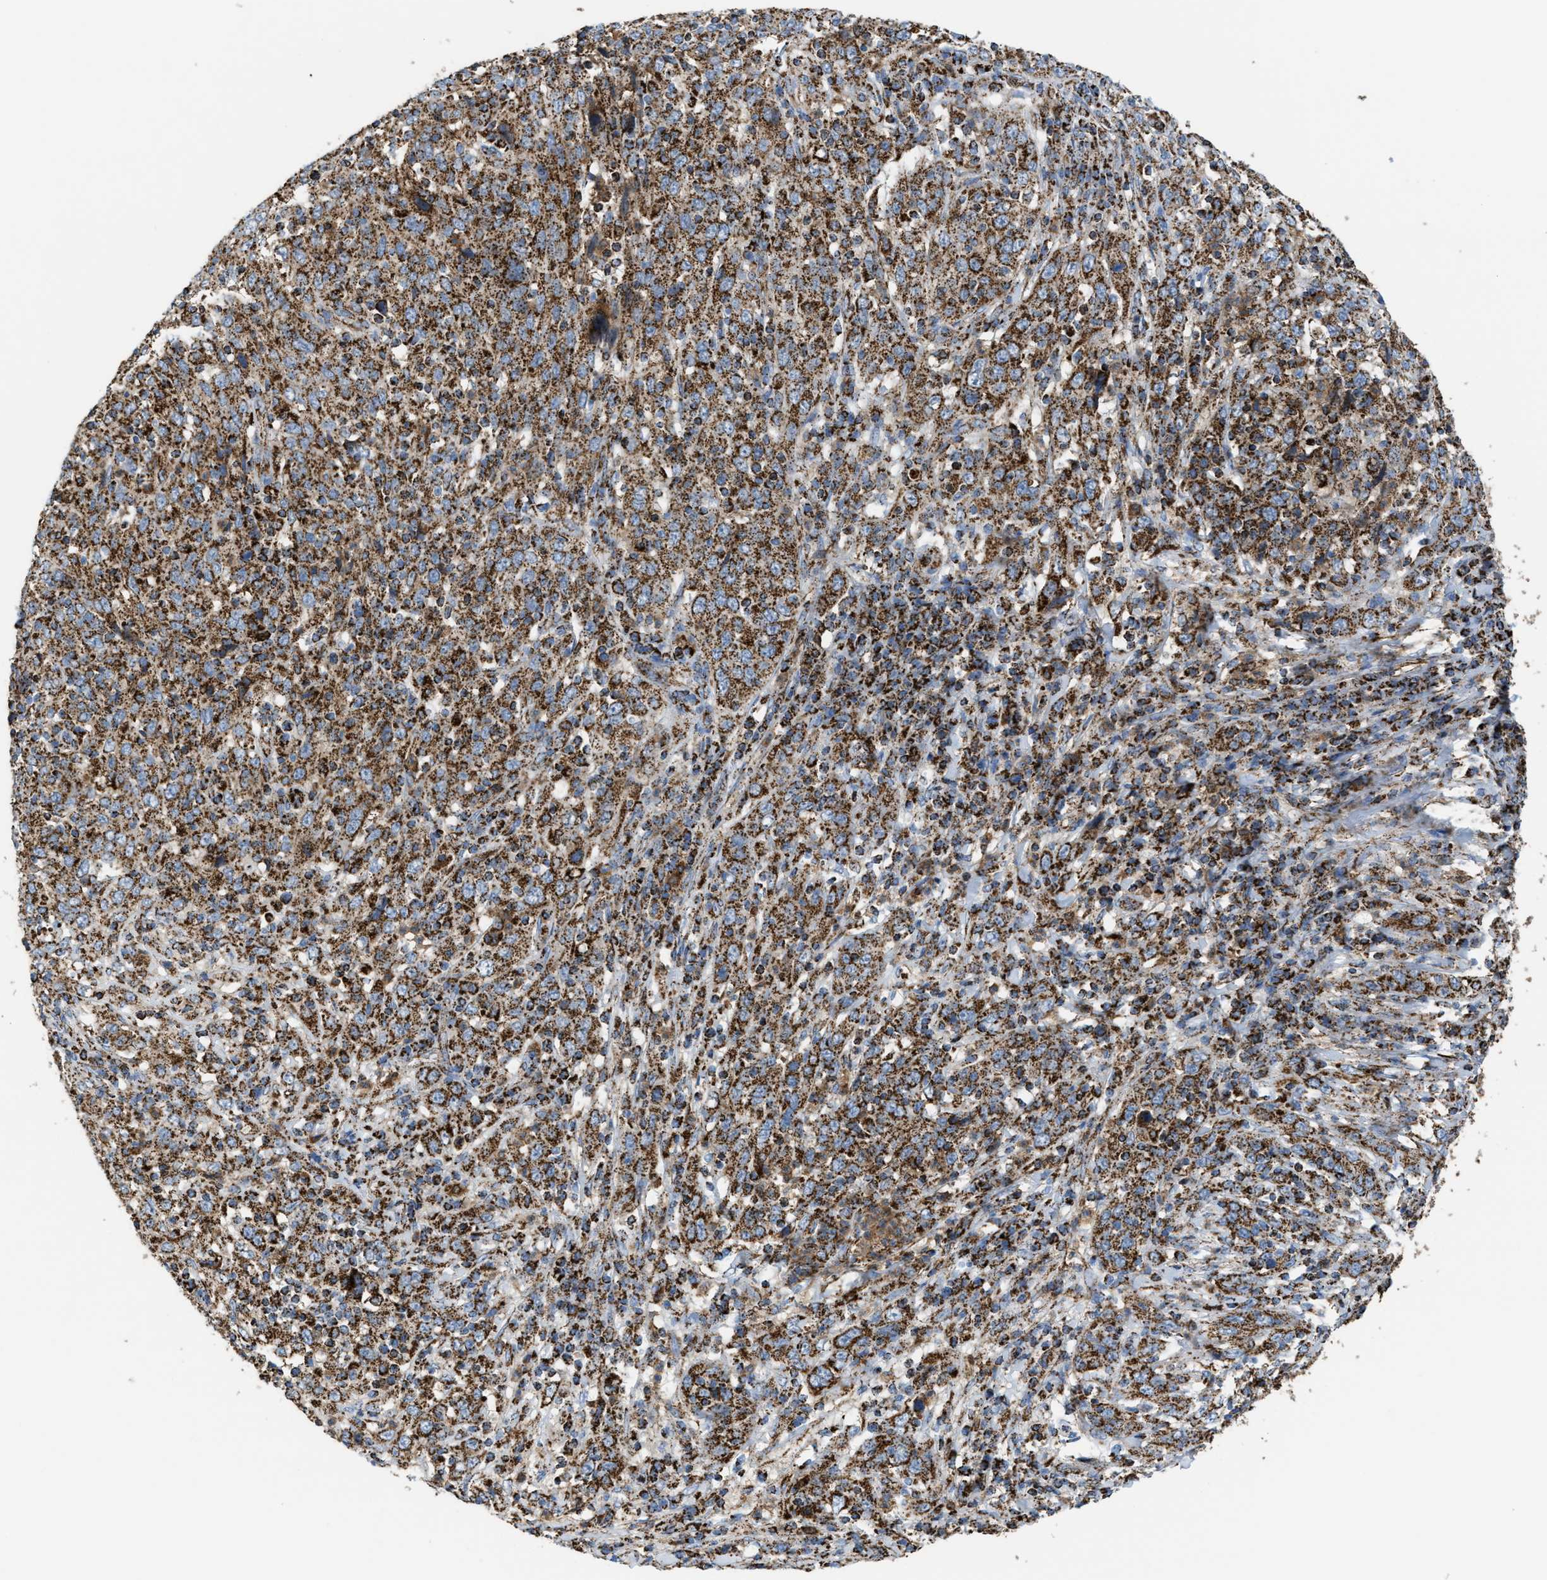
{"staining": {"intensity": "strong", "quantity": ">75%", "location": "cytoplasmic/membranous"}, "tissue": "cervical cancer", "cell_type": "Tumor cells", "image_type": "cancer", "snomed": [{"axis": "morphology", "description": "Squamous cell carcinoma, NOS"}, {"axis": "topography", "description": "Cervix"}], "caption": "Immunohistochemistry (IHC) image of neoplastic tissue: cervical cancer (squamous cell carcinoma) stained using immunohistochemistry displays high levels of strong protein expression localized specifically in the cytoplasmic/membranous of tumor cells, appearing as a cytoplasmic/membranous brown color.", "gene": "ECHS1", "patient": {"sex": "female", "age": 46}}